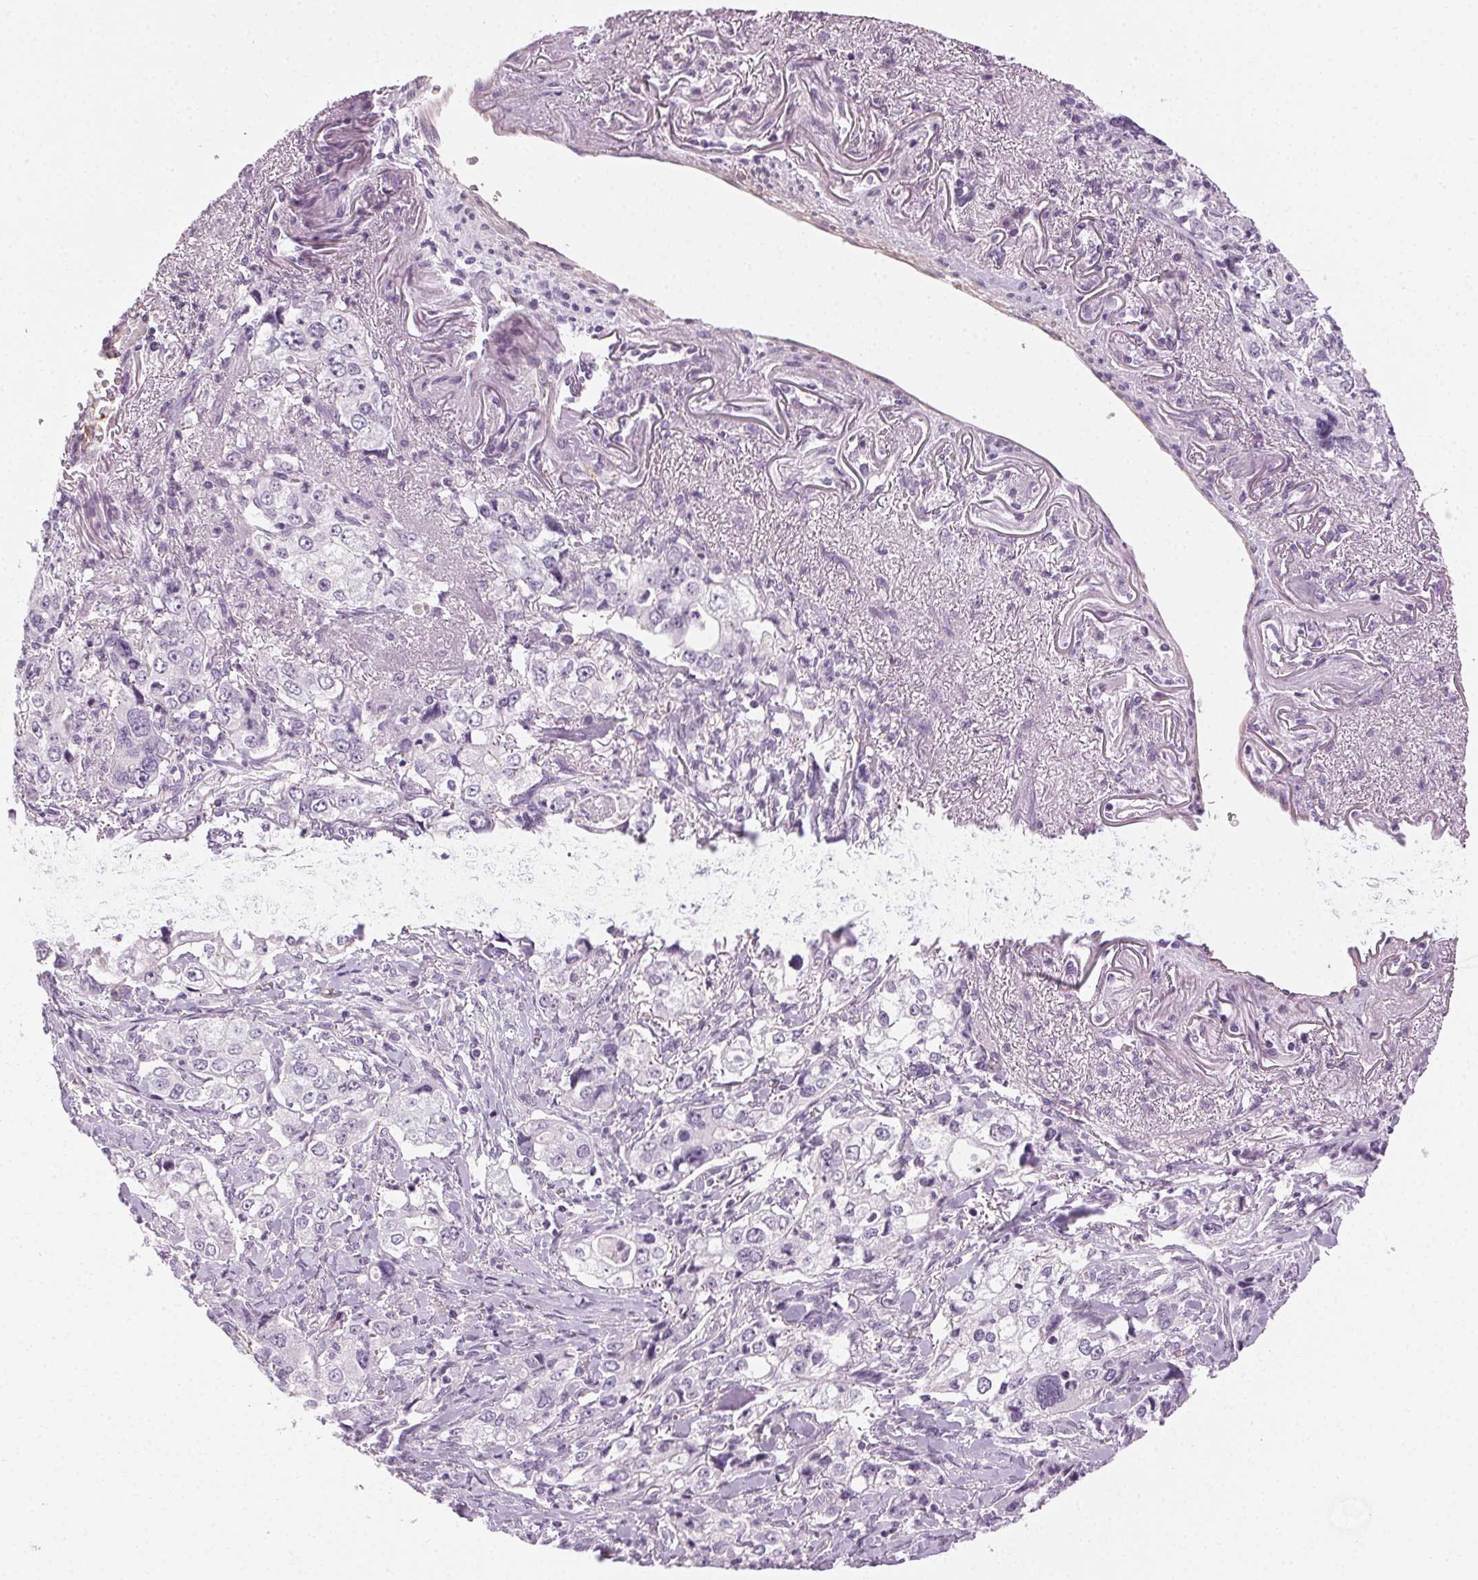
{"staining": {"intensity": "negative", "quantity": "none", "location": "none"}, "tissue": "stomach cancer", "cell_type": "Tumor cells", "image_type": "cancer", "snomed": [{"axis": "morphology", "description": "Adenocarcinoma, NOS"}, {"axis": "topography", "description": "Stomach, upper"}], "caption": "The image shows no staining of tumor cells in stomach adenocarcinoma. (DAB immunohistochemistry with hematoxylin counter stain).", "gene": "AIF1L", "patient": {"sex": "male", "age": 75}}